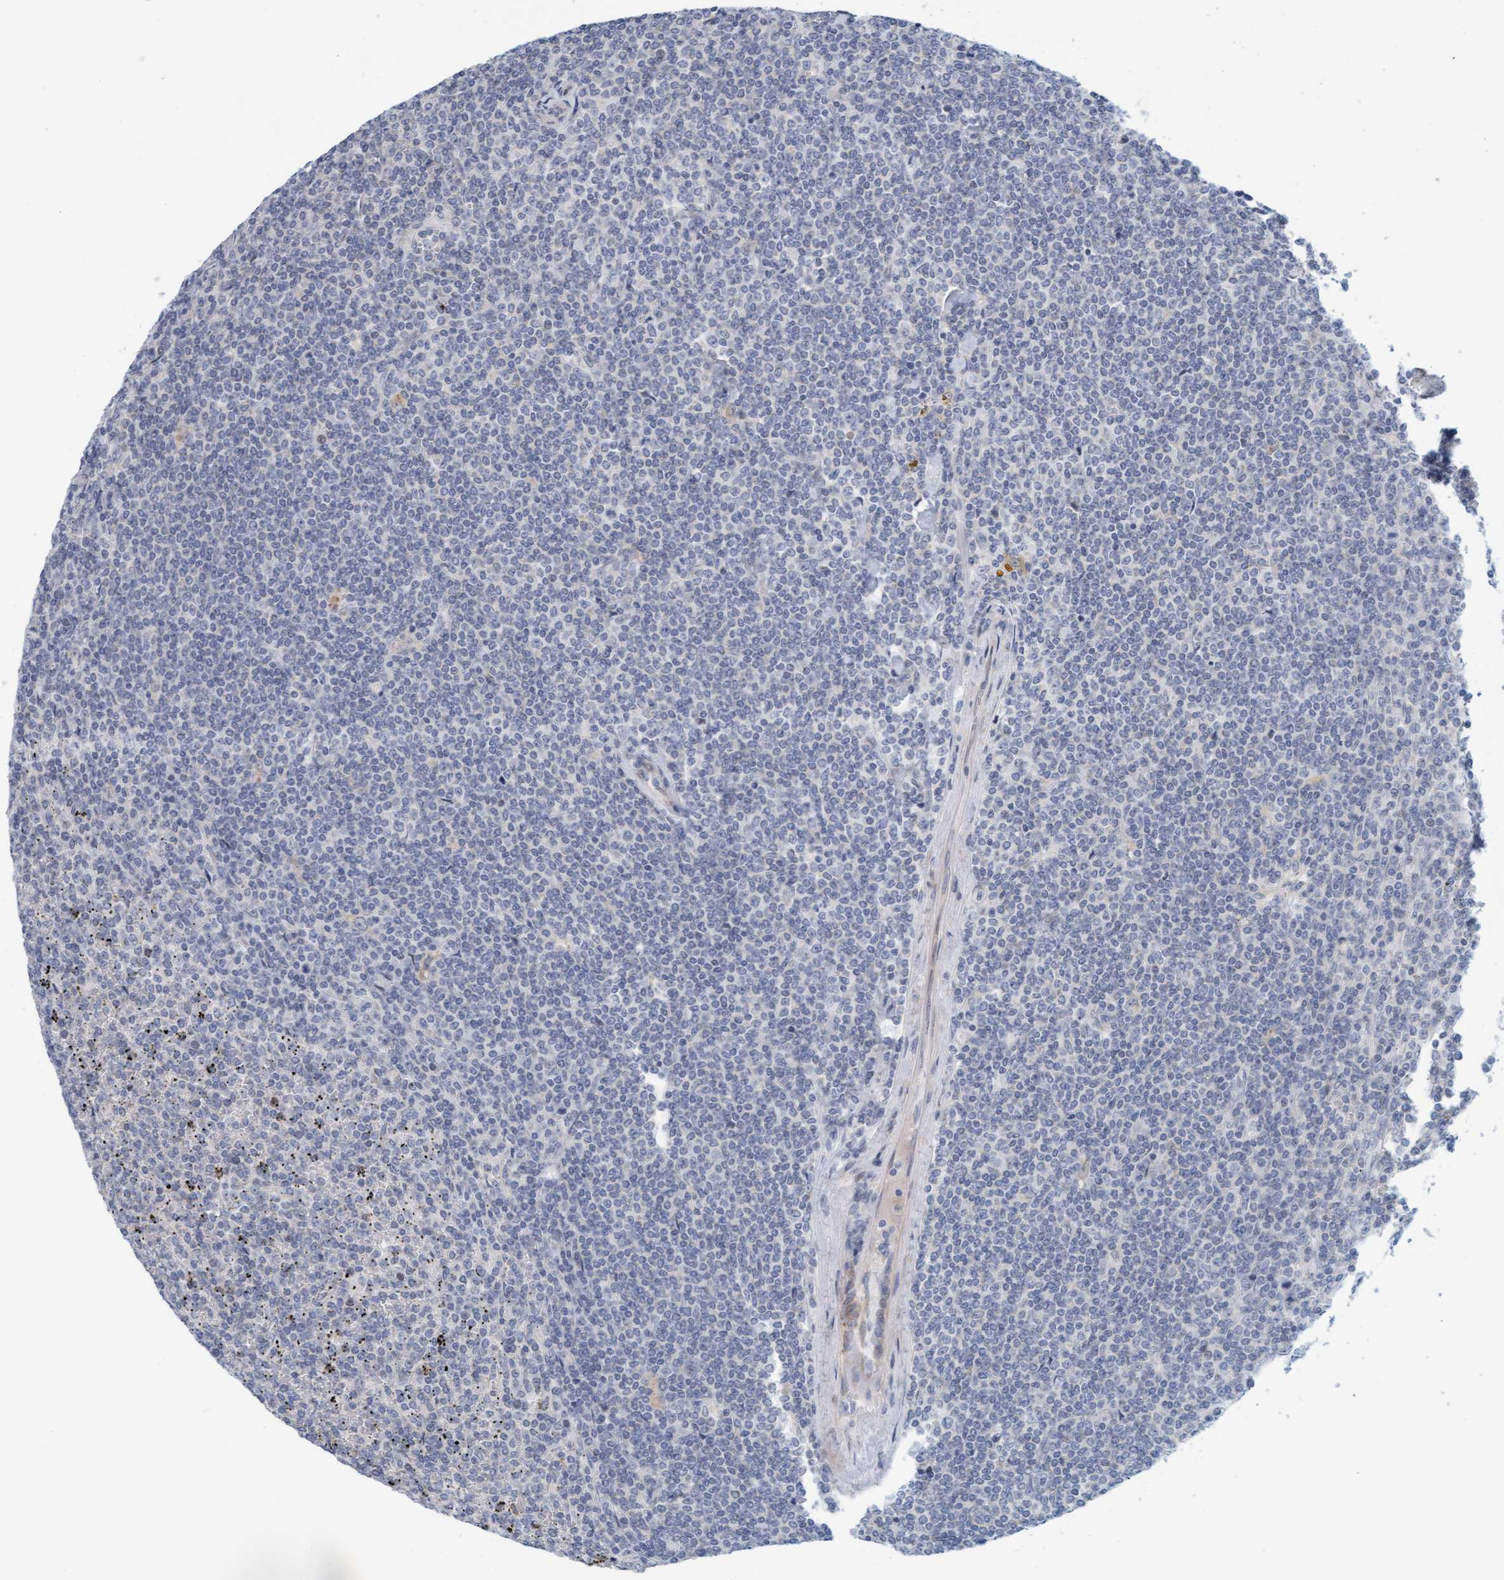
{"staining": {"intensity": "negative", "quantity": "none", "location": "none"}, "tissue": "lymphoma", "cell_type": "Tumor cells", "image_type": "cancer", "snomed": [{"axis": "morphology", "description": "Malignant lymphoma, non-Hodgkin's type, Low grade"}, {"axis": "topography", "description": "Spleen"}], "caption": "Micrograph shows no protein positivity in tumor cells of malignant lymphoma, non-Hodgkin's type (low-grade) tissue.", "gene": "ZC3H3", "patient": {"sex": "female", "age": 19}}